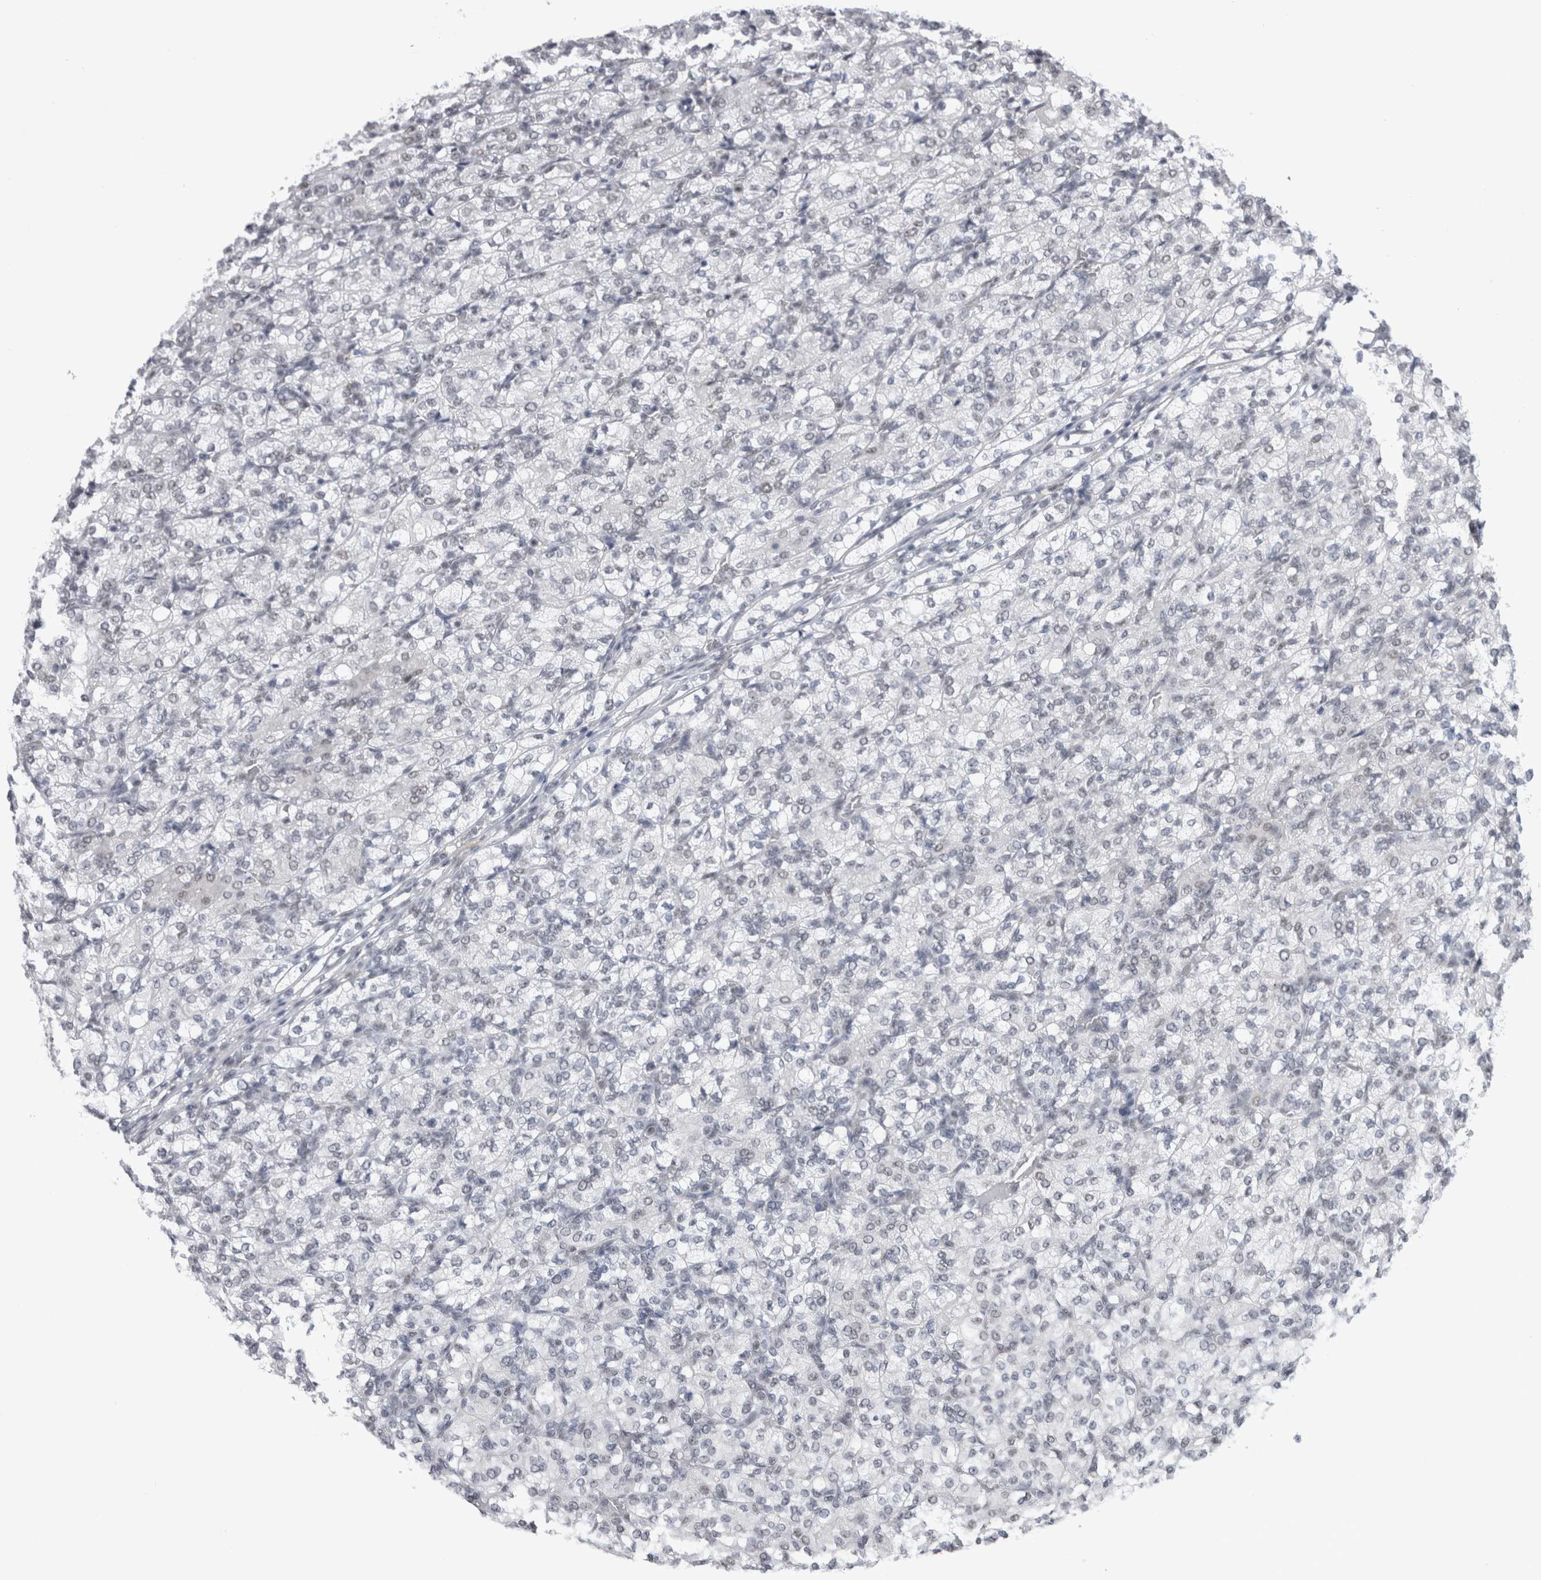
{"staining": {"intensity": "negative", "quantity": "none", "location": "none"}, "tissue": "renal cancer", "cell_type": "Tumor cells", "image_type": "cancer", "snomed": [{"axis": "morphology", "description": "Adenocarcinoma, NOS"}, {"axis": "topography", "description": "Kidney"}], "caption": "The IHC photomicrograph has no significant expression in tumor cells of renal adenocarcinoma tissue. (Brightfield microscopy of DAB immunohistochemistry (IHC) at high magnification).", "gene": "API5", "patient": {"sex": "male", "age": 77}}